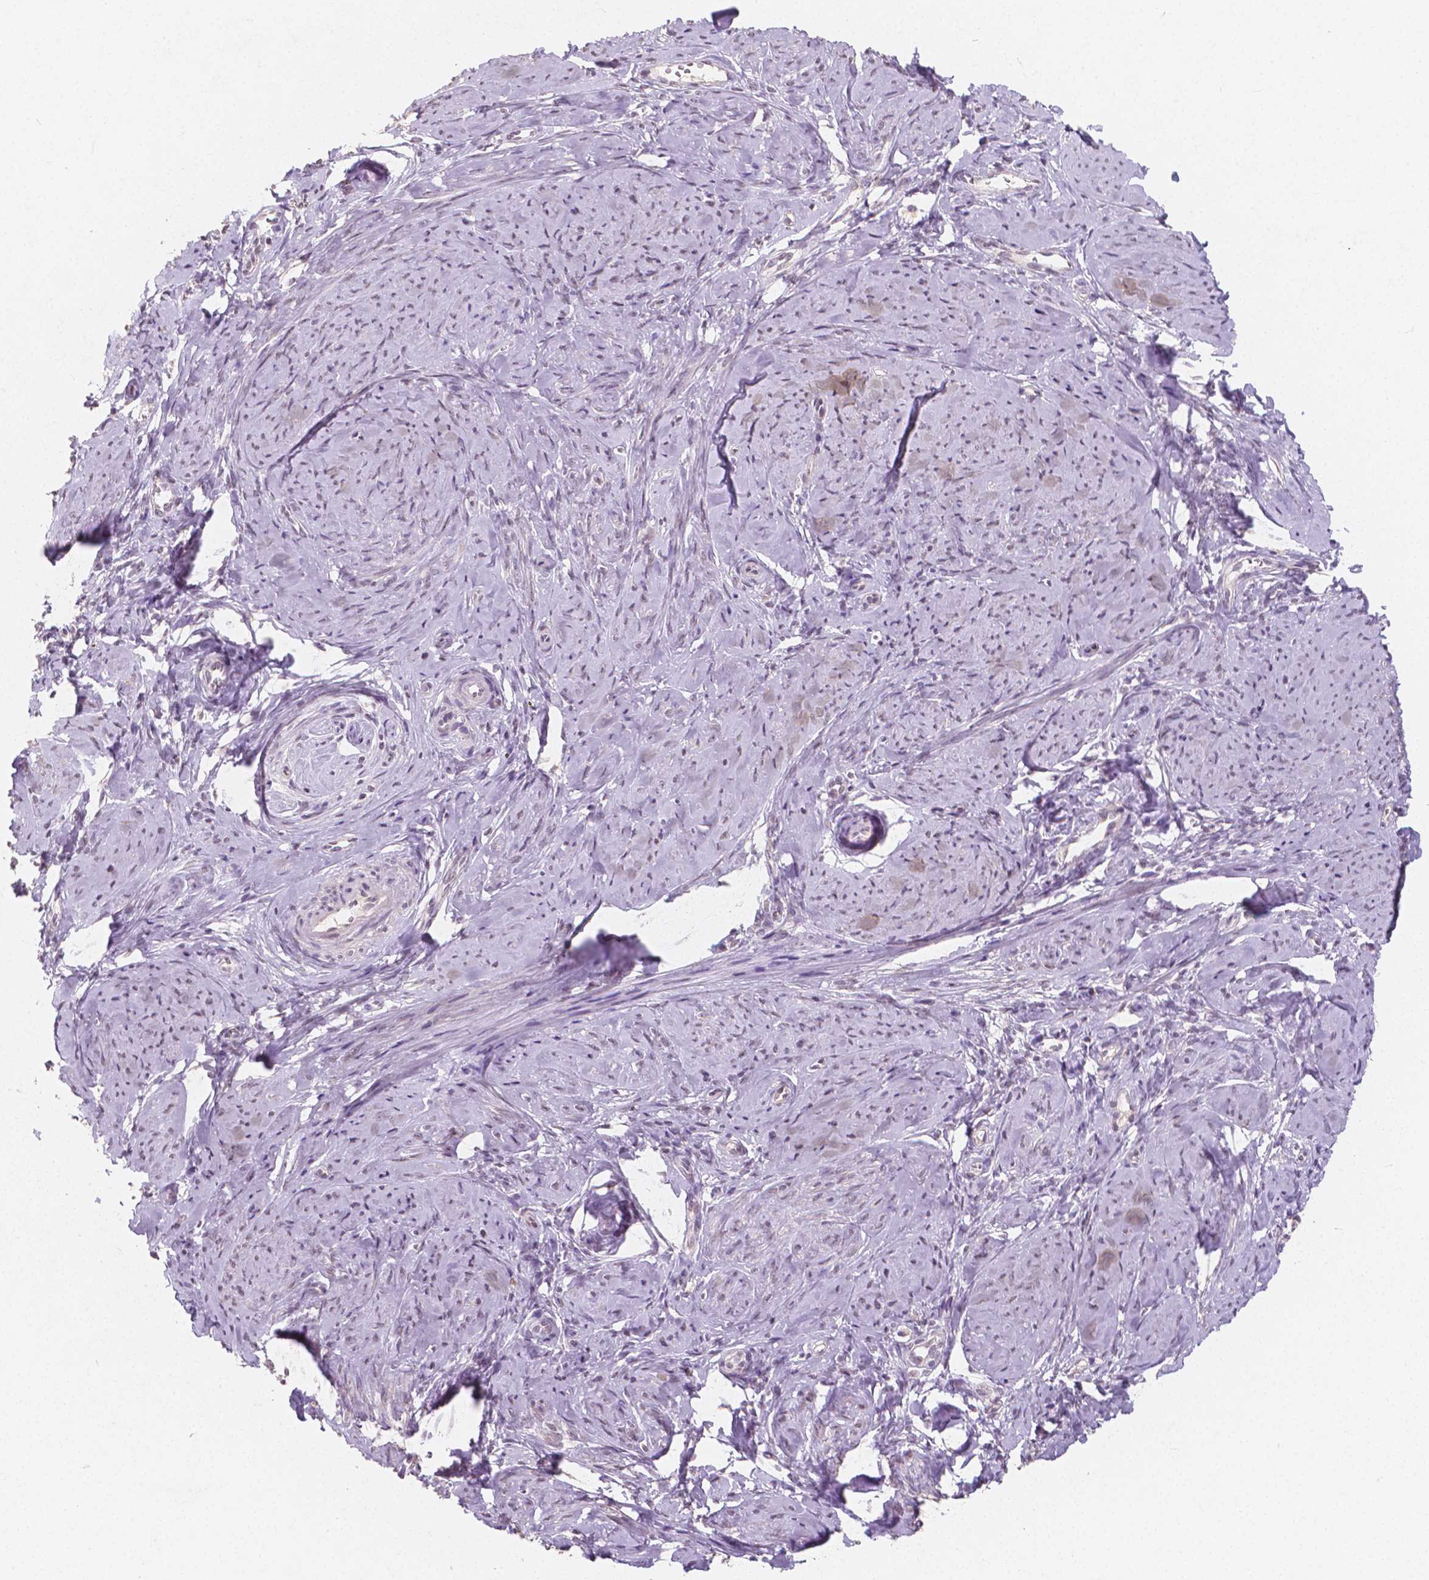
{"staining": {"intensity": "negative", "quantity": "none", "location": "none"}, "tissue": "smooth muscle", "cell_type": "Smooth muscle cells", "image_type": "normal", "snomed": [{"axis": "morphology", "description": "Normal tissue, NOS"}, {"axis": "topography", "description": "Smooth muscle"}], "caption": "Immunohistochemistry photomicrograph of unremarkable human smooth muscle stained for a protein (brown), which reveals no staining in smooth muscle cells. (Stains: DAB IHC with hematoxylin counter stain, Microscopy: brightfield microscopy at high magnification).", "gene": "NOLC1", "patient": {"sex": "female", "age": 48}}